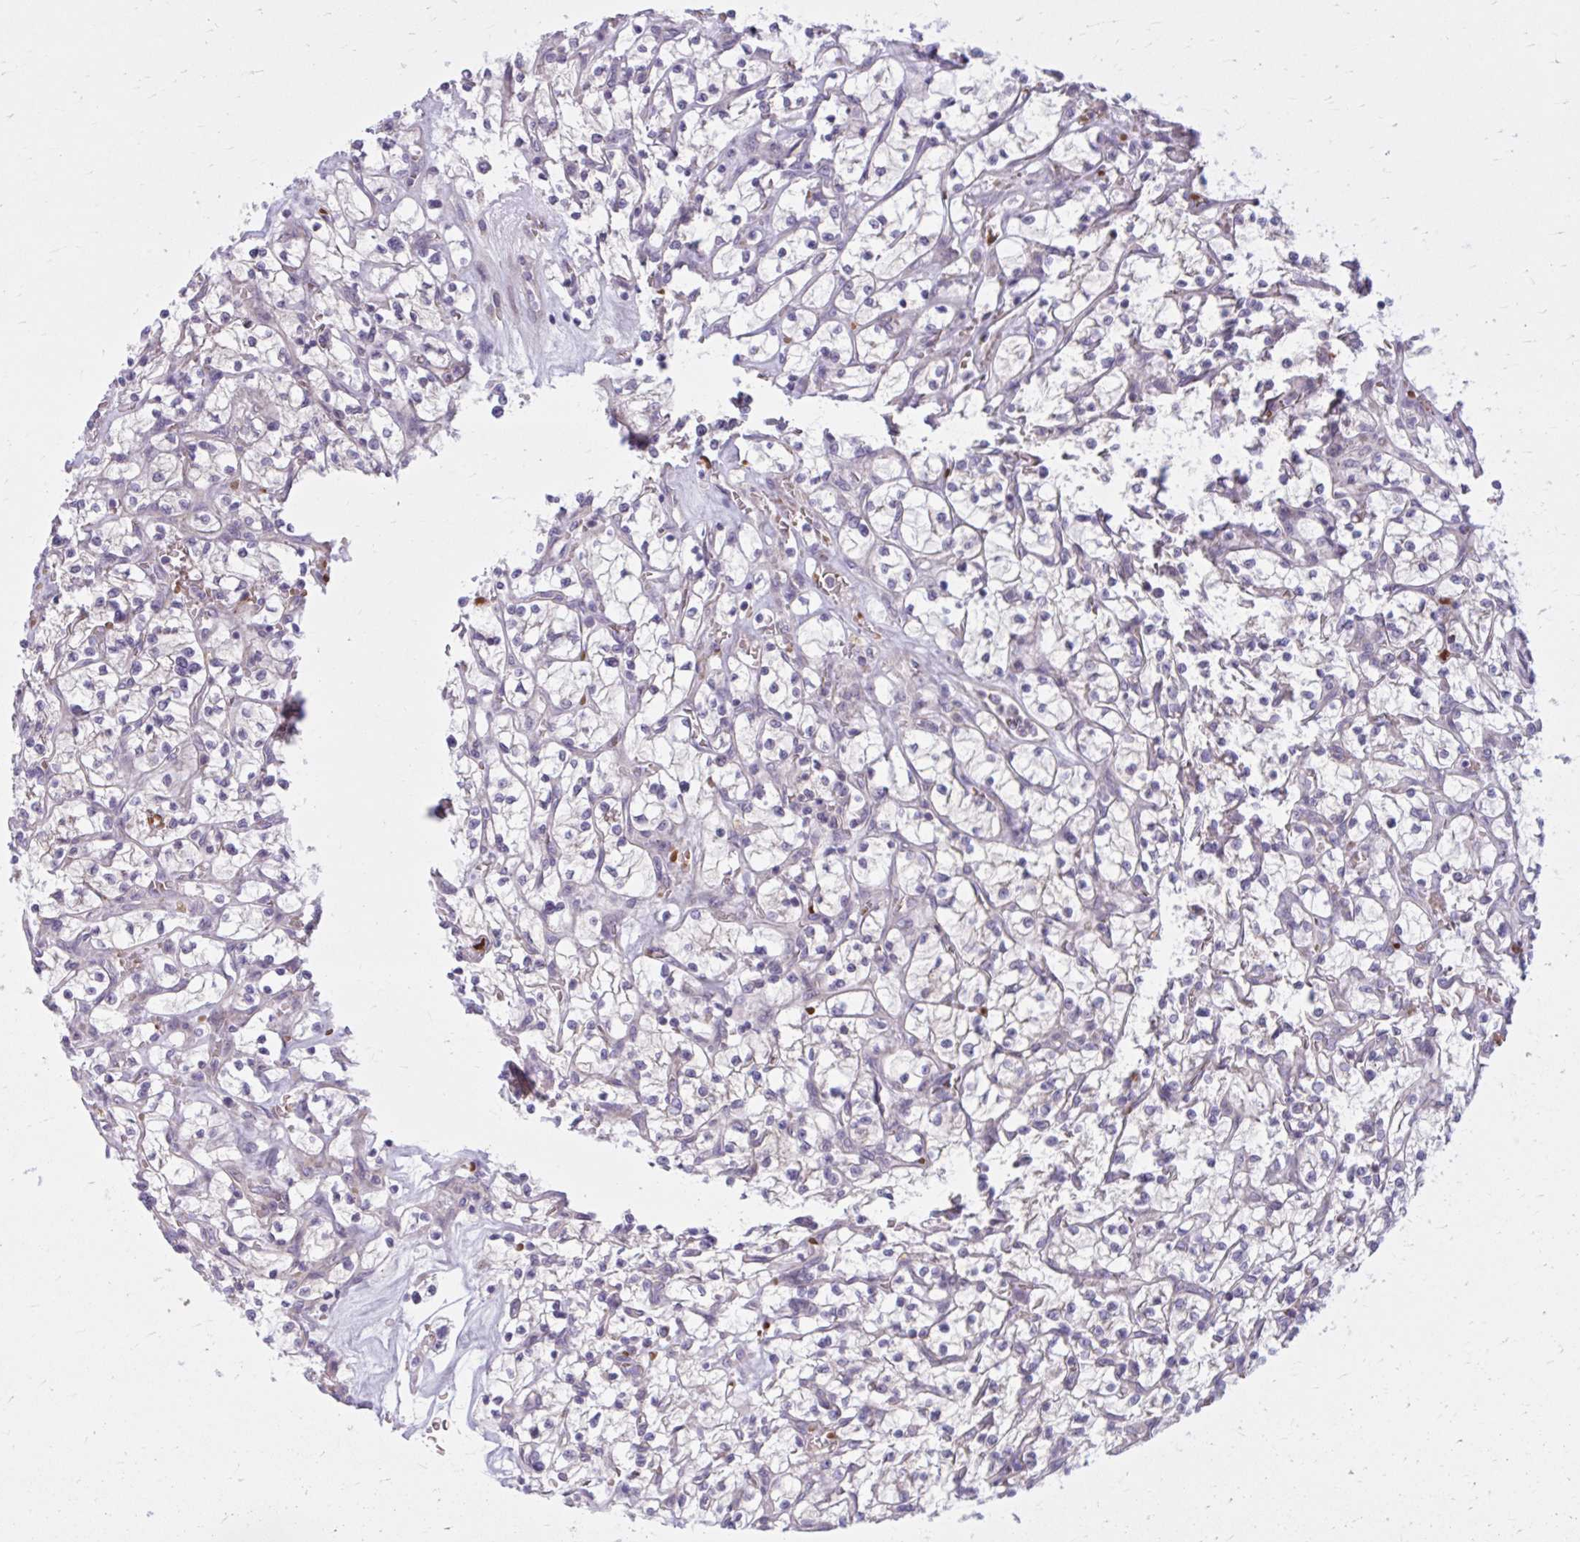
{"staining": {"intensity": "negative", "quantity": "none", "location": "none"}, "tissue": "renal cancer", "cell_type": "Tumor cells", "image_type": "cancer", "snomed": [{"axis": "morphology", "description": "Adenocarcinoma, NOS"}, {"axis": "topography", "description": "Kidney"}], "caption": "The histopathology image demonstrates no staining of tumor cells in adenocarcinoma (renal).", "gene": "SNF8", "patient": {"sex": "female", "age": 64}}